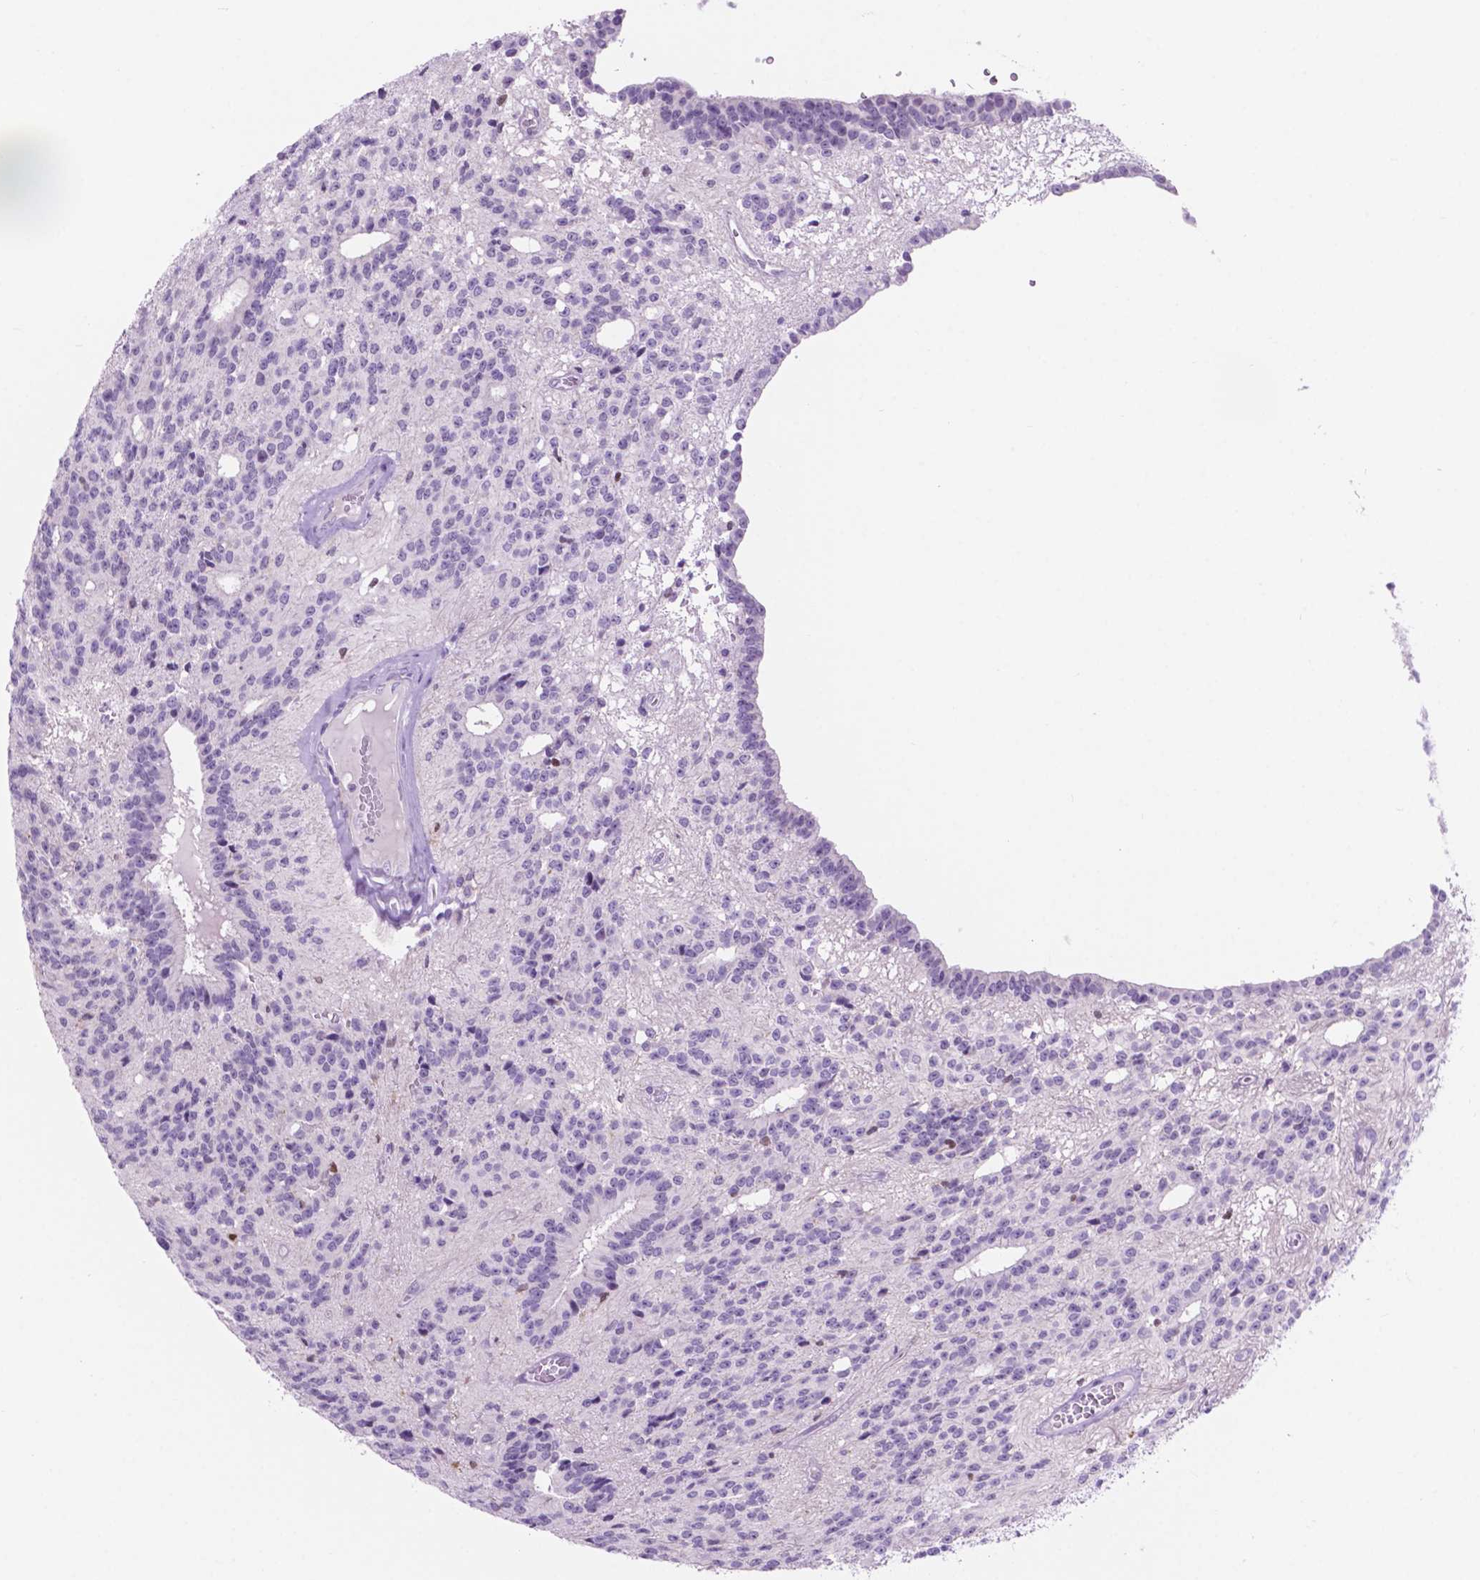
{"staining": {"intensity": "negative", "quantity": "none", "location": "none"}, "tissue": "glioma", "cell_type": "Tumor cells", "image_type": "cancer", "snomed": [{"axis": "morphology", "description": "Glioma, malignant, Low grade"}, {"axis": "topography", "description": "Brain"}], "caption": "Immunohistochemistry (IHC) micrograph of malignant glioma (low-grade) stained for a protein (brown), which reveals no expression in tumor cells.", "gene": "ACY3", "patient": {"sex": "male", "age": 31}}